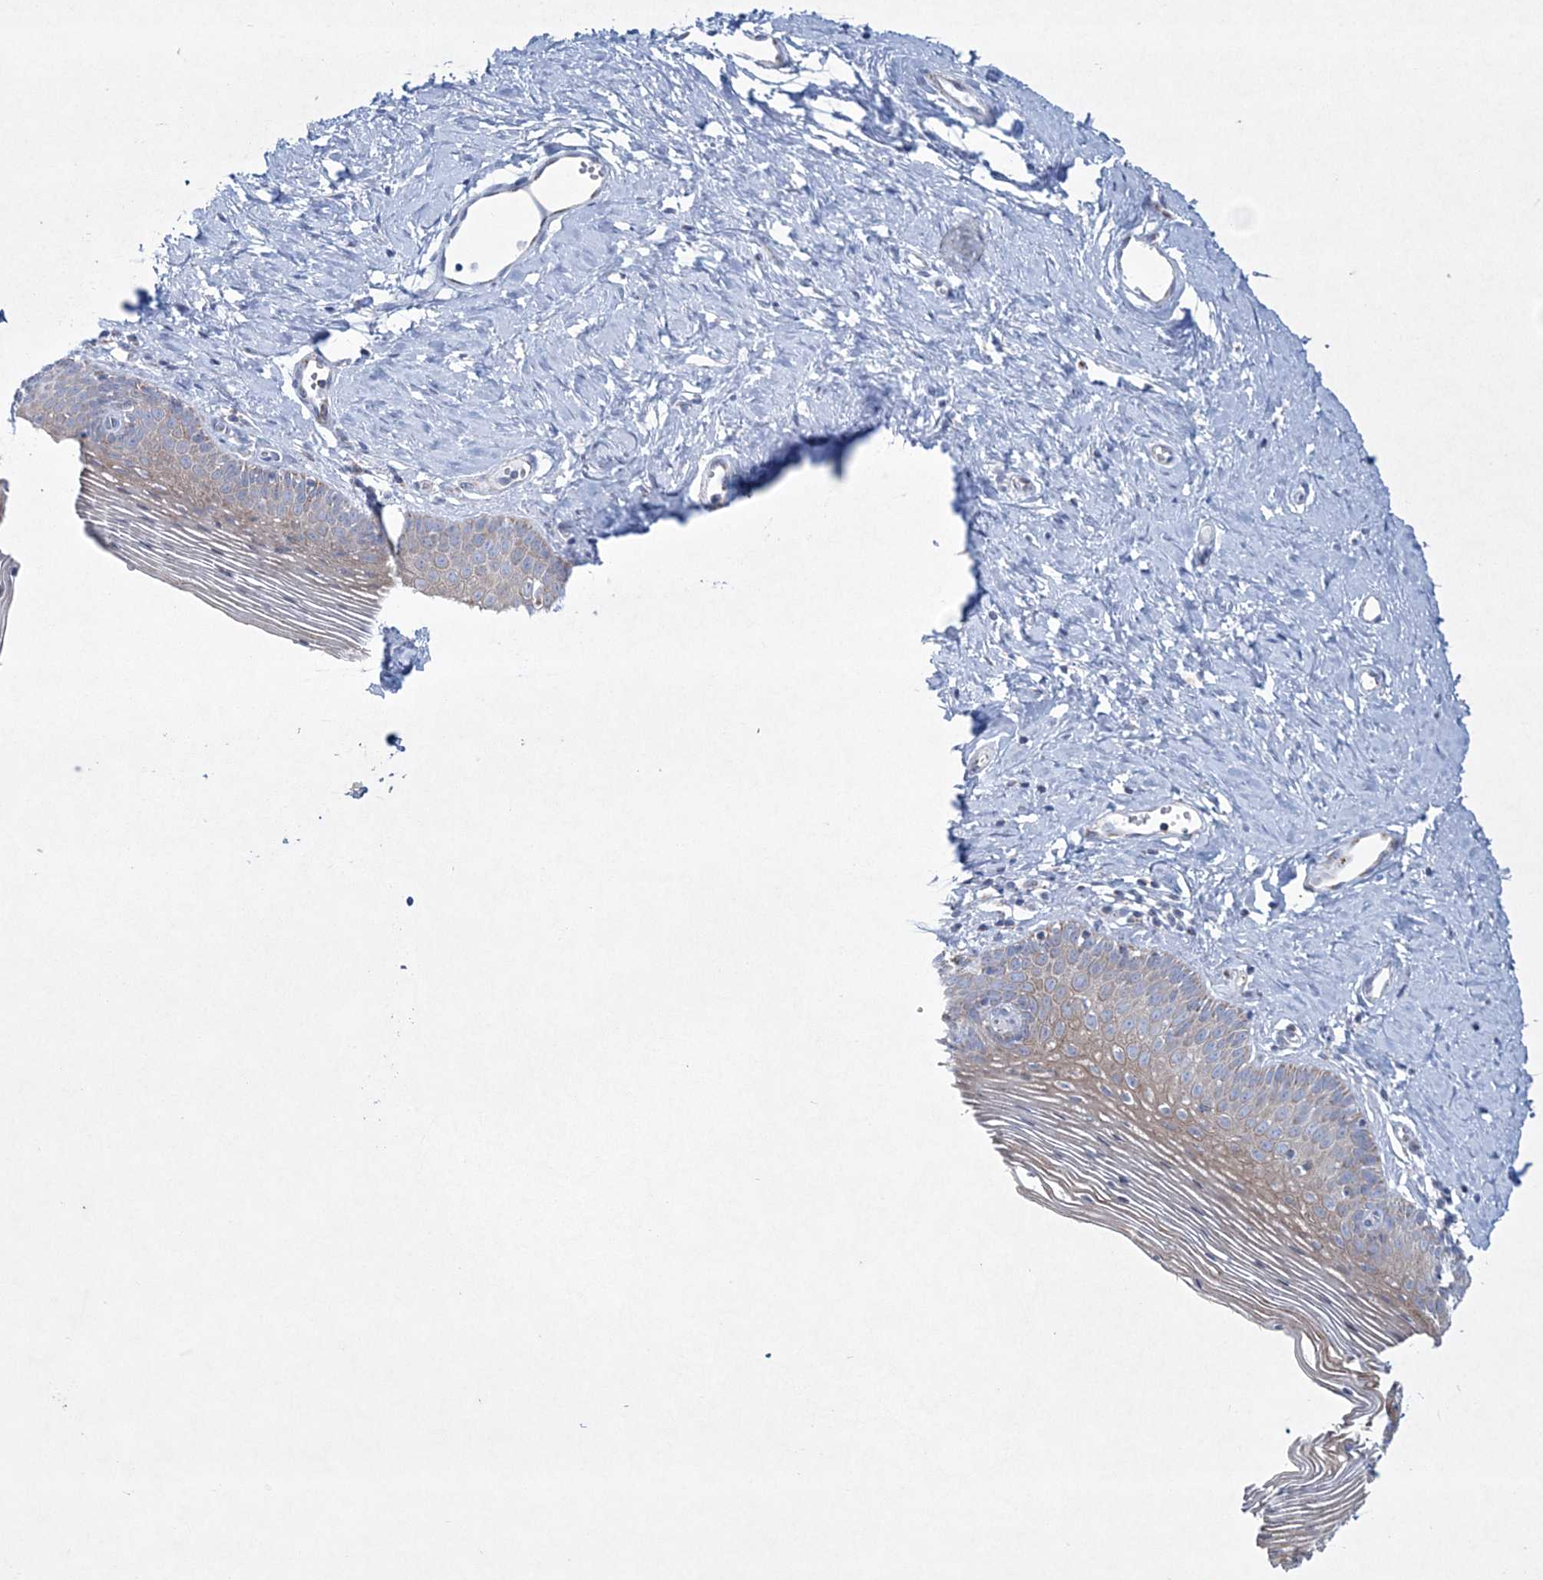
{"staining": {"intensity": "moderate", "quantity": ">75%", "location": "cytoplasmic/membranous"}, "tissue": "vagina", "cell_type": "Squamous epithelial cells", "image_type": "normal", "snomed": [{"axis": "morphology", "description": "Normal tissue, NOS"}, {"axis": "topography", "description": "Vagina"}], "caption": "Vagina stained with immunohistochemistry (IHC) shows moderate cytoplasmic/membranous expression in approximately >75% of squamous epithelial cells.", "gene": "CES4A", "patient": {"sex": "female", "age": 32}}